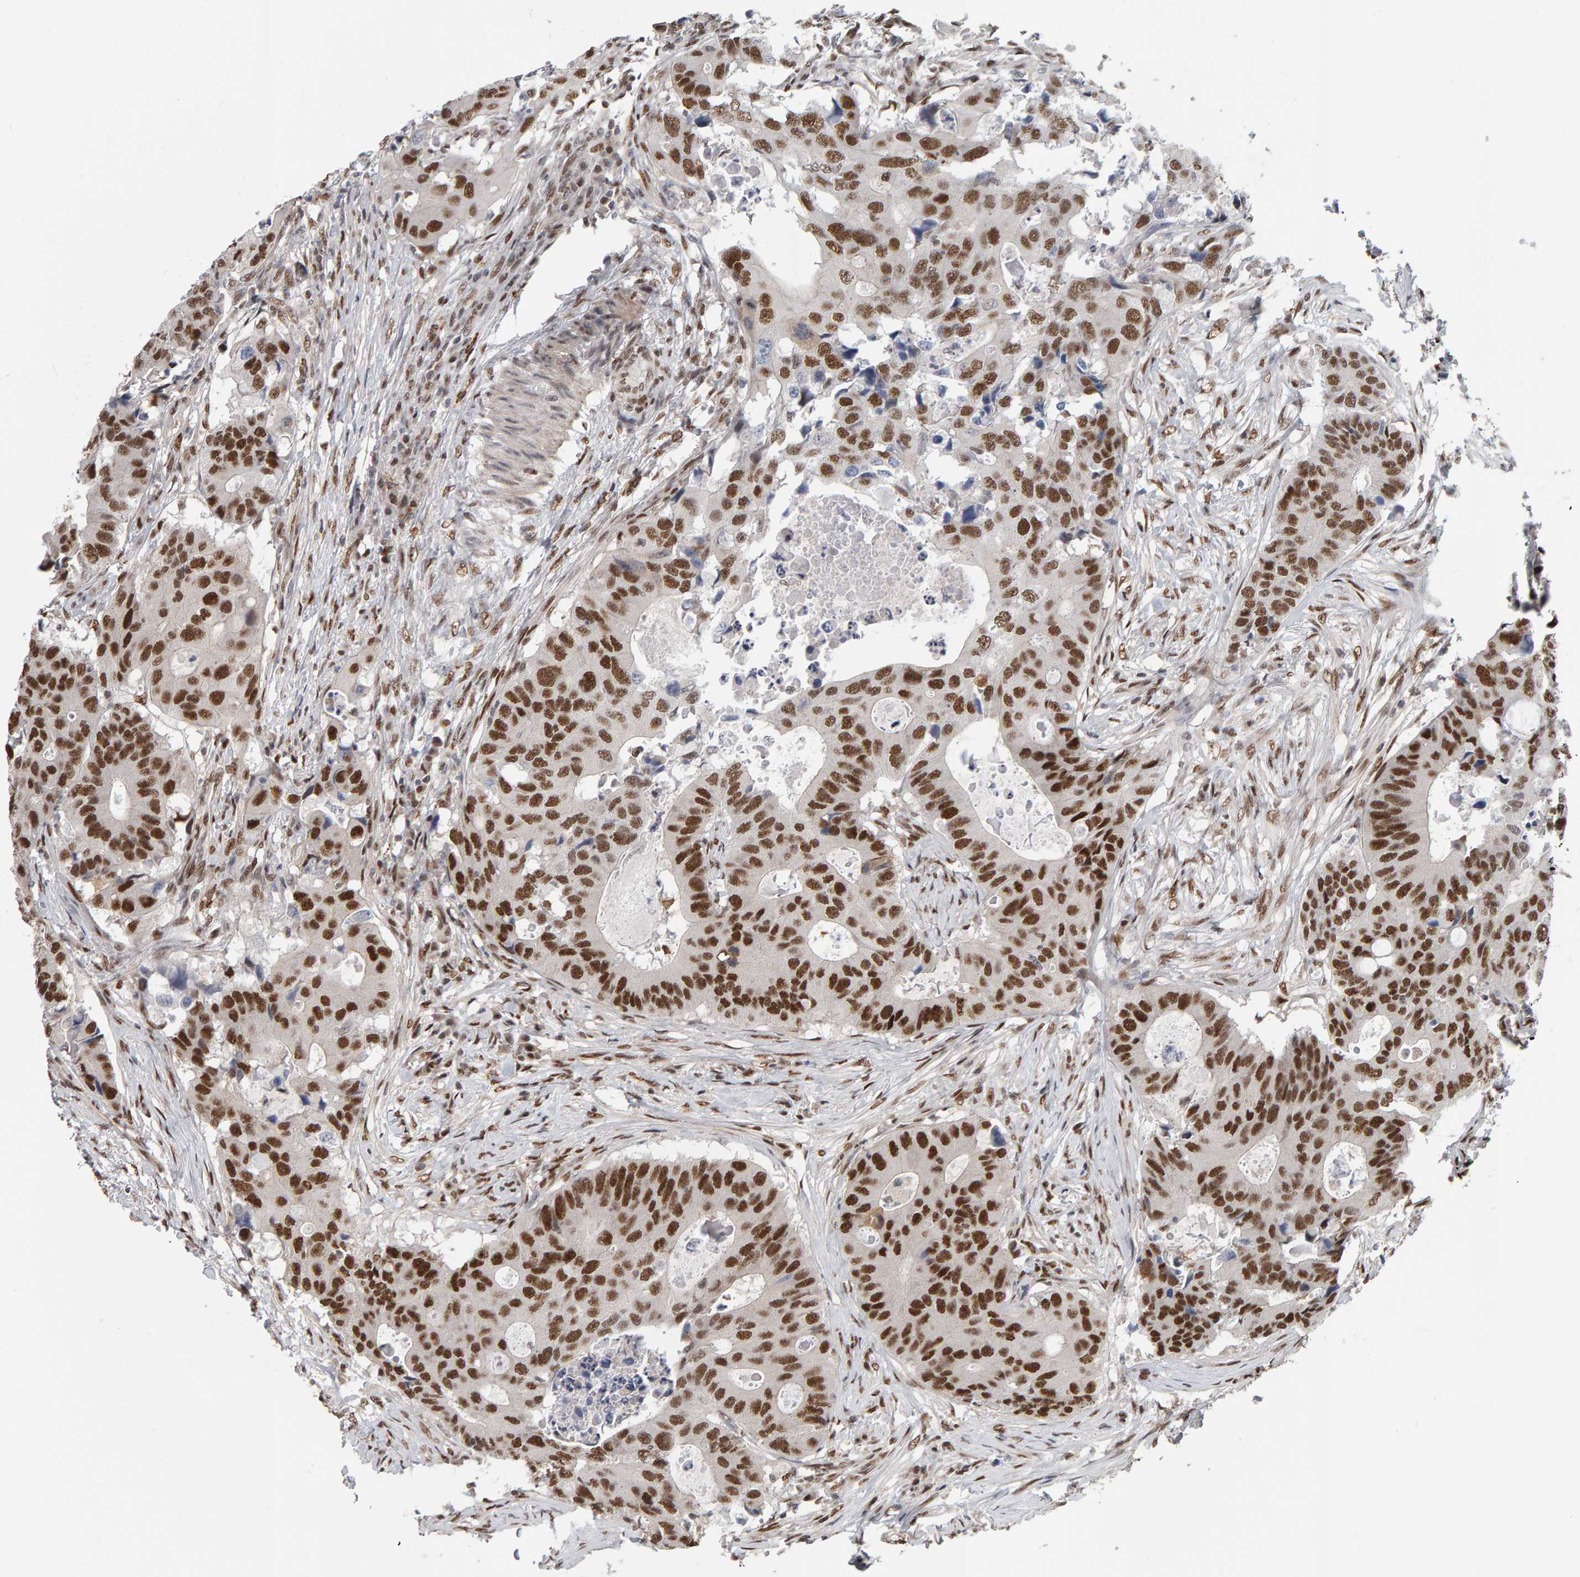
{"staining": {"intensity": "strong", "quantity": ">75%", "location": "nuclear"}, "tissue": "colorectal cancer", "cell_type": "Tumor cells", "image_type": "cancer", "snomed": [{"axis": "morphology", "description": "Adenocarcinoma, NOS"}, {"axis": "topography", "description": "Colon"}], "caption": "Immunohistochemistry image of colorectal adenocarcinoma stained for a protein (brown), which demonstrates high levels of strong nuclear positivity in approximately >75% of tumor cells.", "gene": "ATF7IP", "patient": {"sex": "male", "age": 71}}